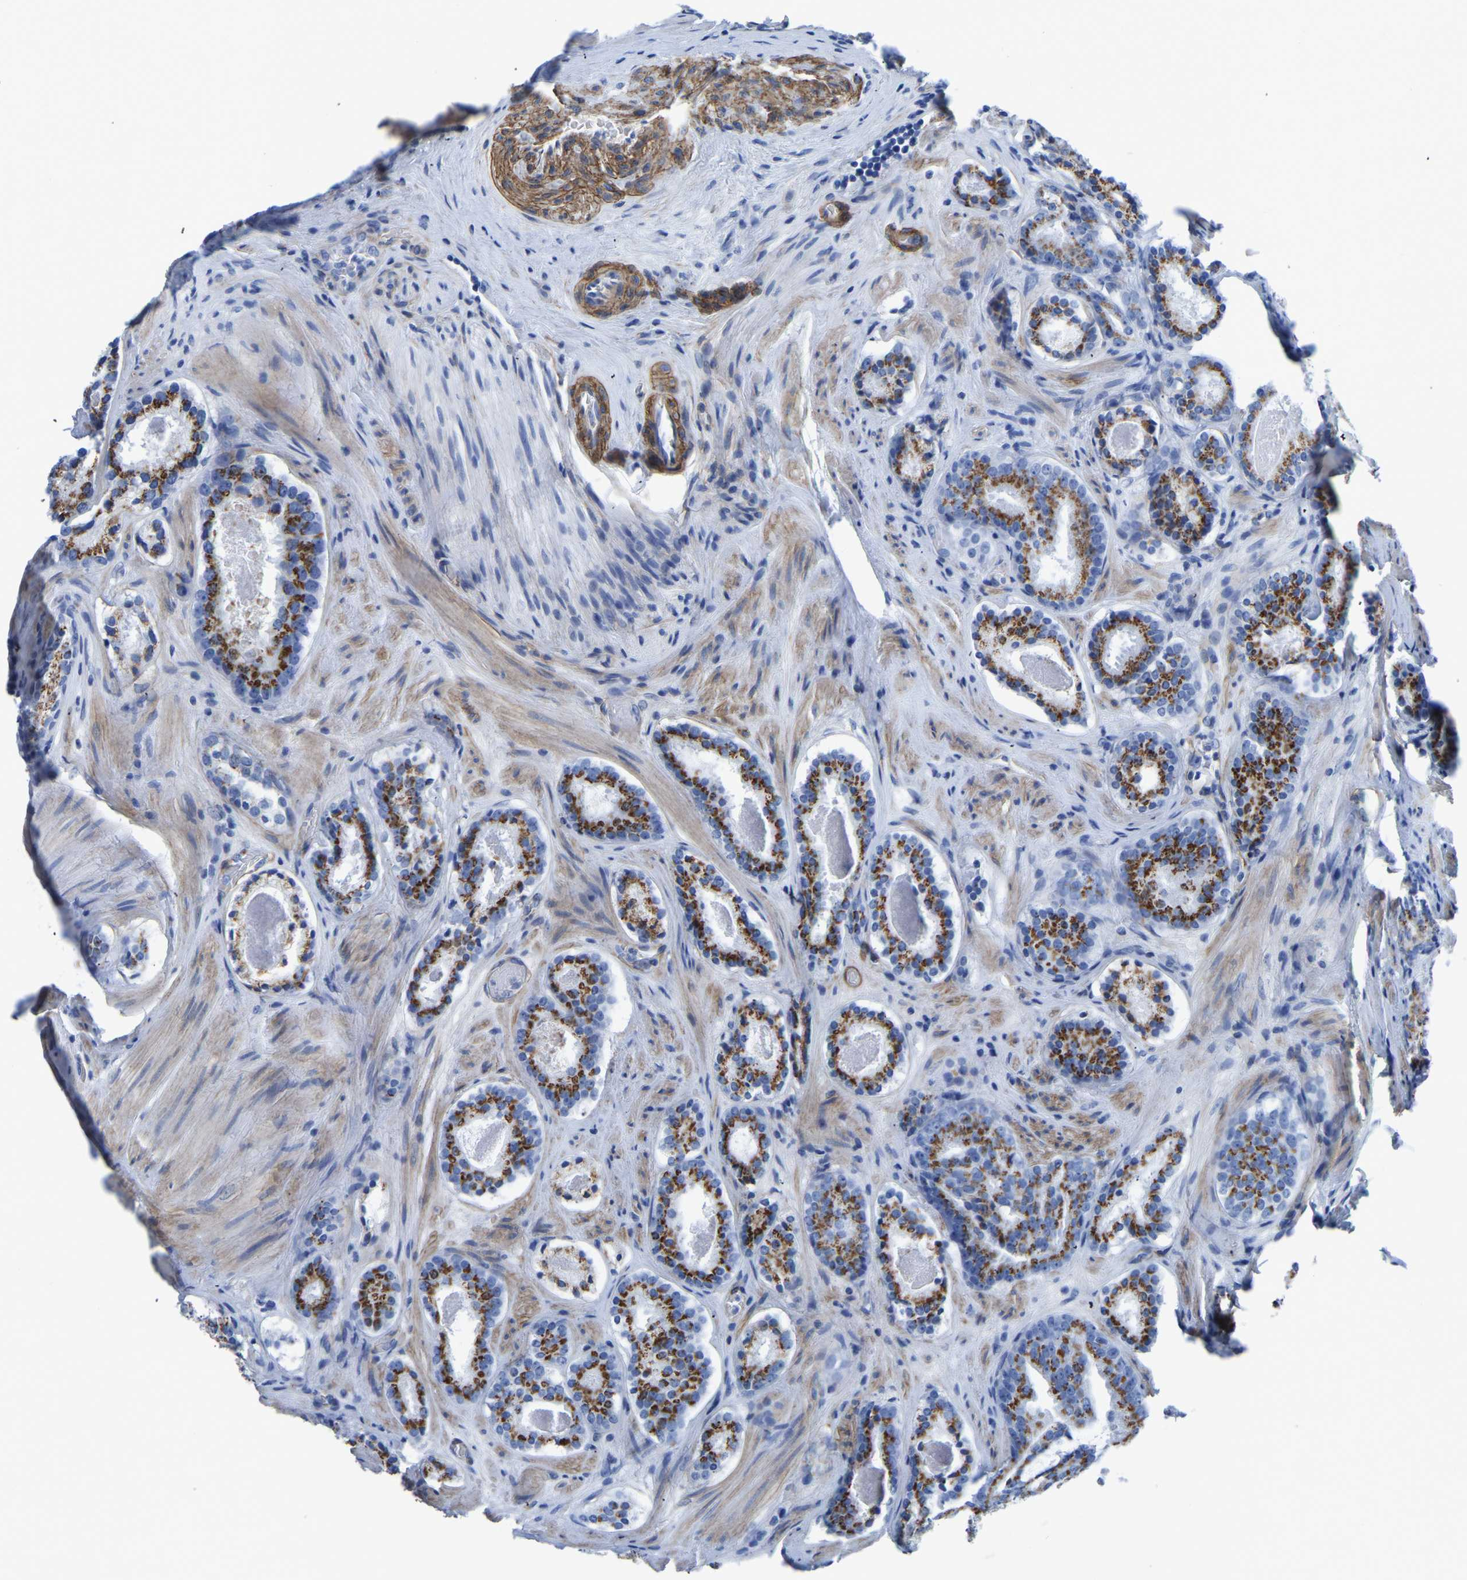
{"staining": {"intensity": "strong", "quantity": ">75%", "location": "cytoplasmic/membranous"}, "tissue": "prostate cancer", "cell_type": "Tumor cells", "image_type": "cancer", "snomed": [{"axis": "morphology", "description": "Adenocarcinoma, Low grade"}, {"axis": "topography", "description": "Prostate"}], "caption": "This histopathology image exhibits IHC staining of human prostate adenocarcinoma (low-grade), with high strong cytoplasmic/membranous expression in about >75% of tumor cells.", "gene": "SLC45A3", "patient": {"sex": "male", "age": 69}}